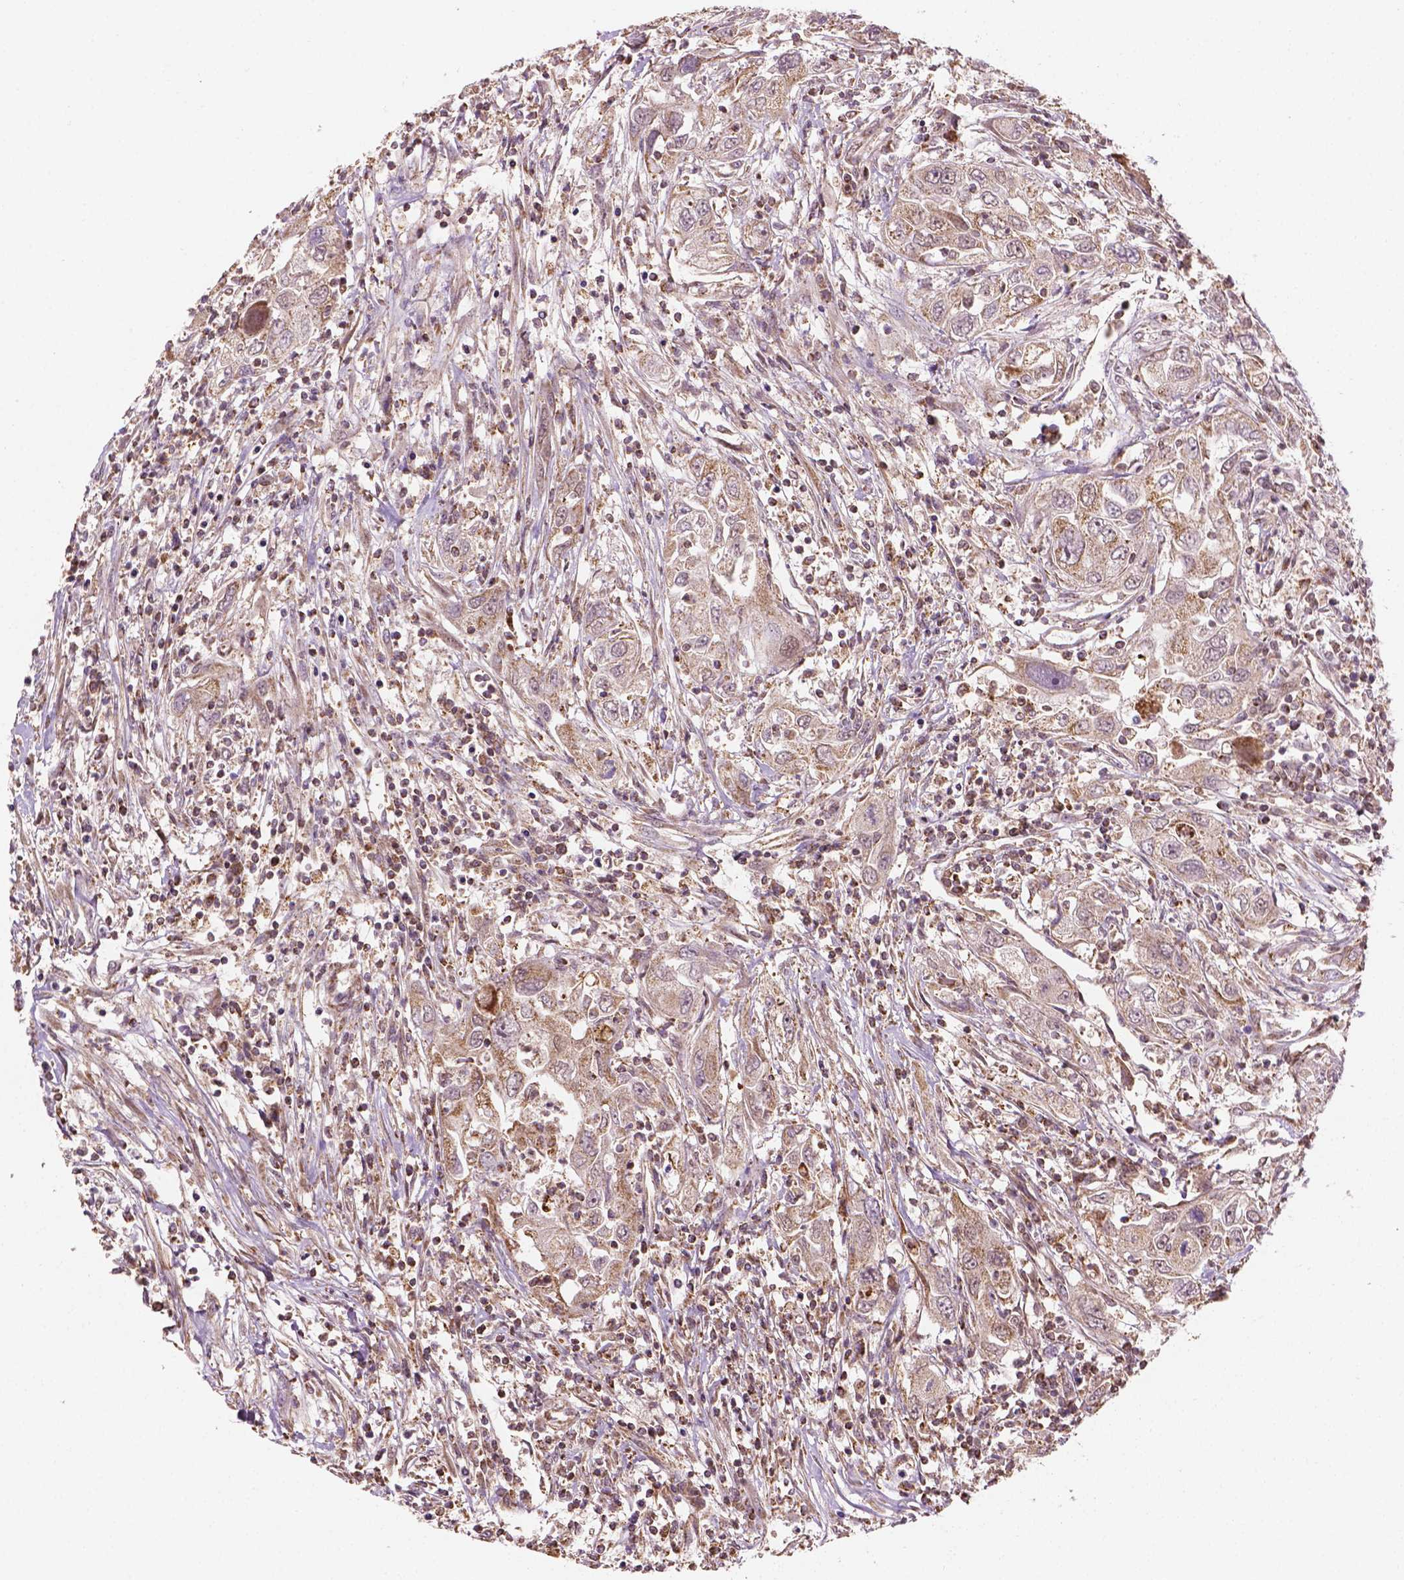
{"staining": {"intensity": "weak", "quantity": ">75%", "location": "cytoplasmic/membranous"}, "tissue": "urothelial cancer", "cell_type": "Tumor cells", "image_type": "cancer", "snomed": [{"axis": "morphology", "description": "Urothelial carcinoma, High grade"}, {"axis": "topography", "description": "Urinary bladder"}], "caption": "This is an image of immunohistochemistry staining of urothelial cancer, which shows weak positivity in the cytoplasmic/membranous of tumor cells.", "gene": "HS3ST3A1", "patient": {"sex": "male", "age": 76}}